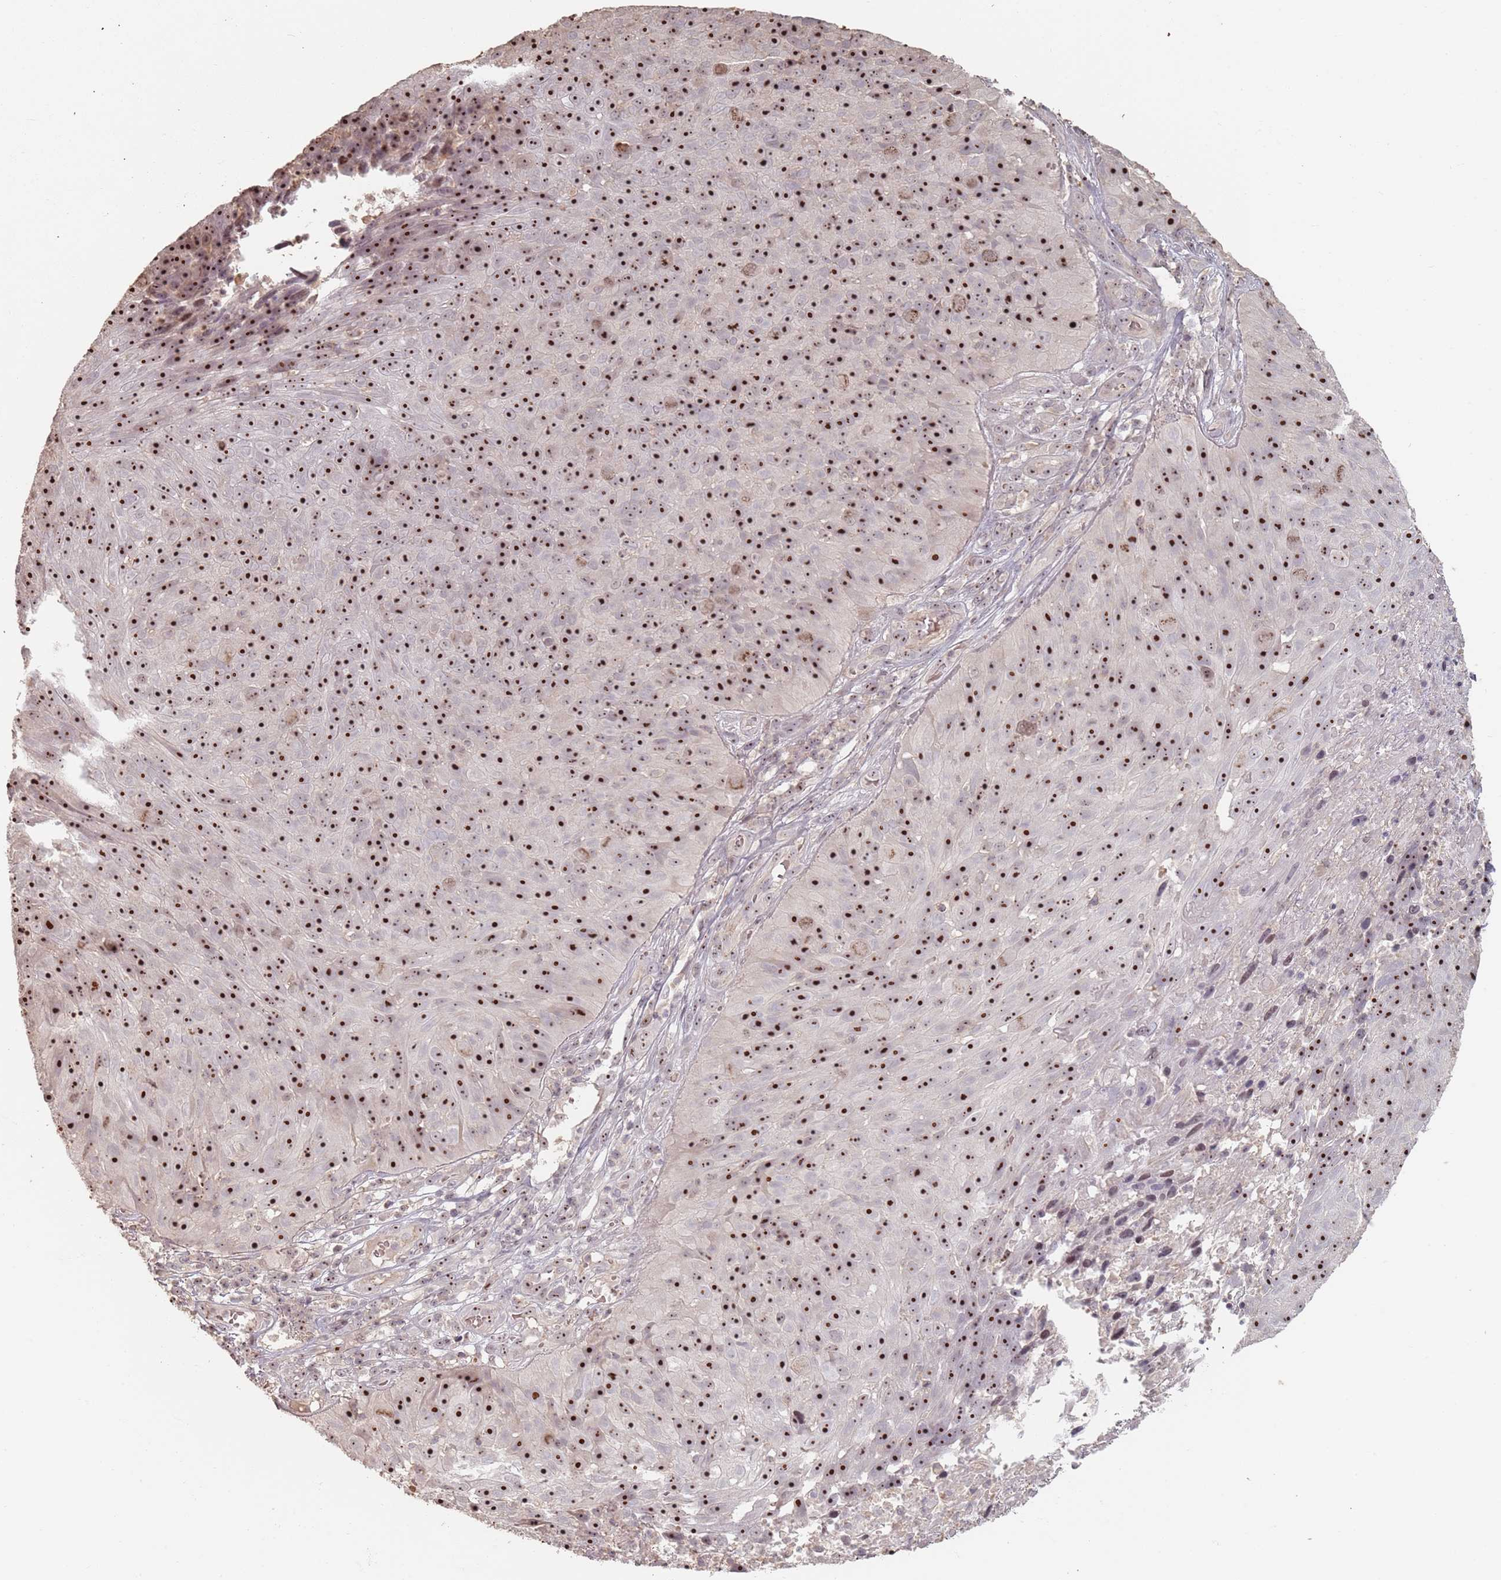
{"staining": {"intensity": "strong", "quantity": ">75%", "location": "nuclear"}, "tissue": "skin cancer", "cell_type": "Tumor cells", "image_type": "cancer", "snomed": [{"axis": "morphology", "description": "Squamous cell carcinoma, NOS"}, {"axis": "topography", "description": "Skin"}], "caption": "Tumor cells exhibit high levels of strong nuclear expression in approximately >75% of cells in human squamous cell carcinoma (skin).", "gene": "ADTRP", "patient": {"sex": "female", "age": 87}}